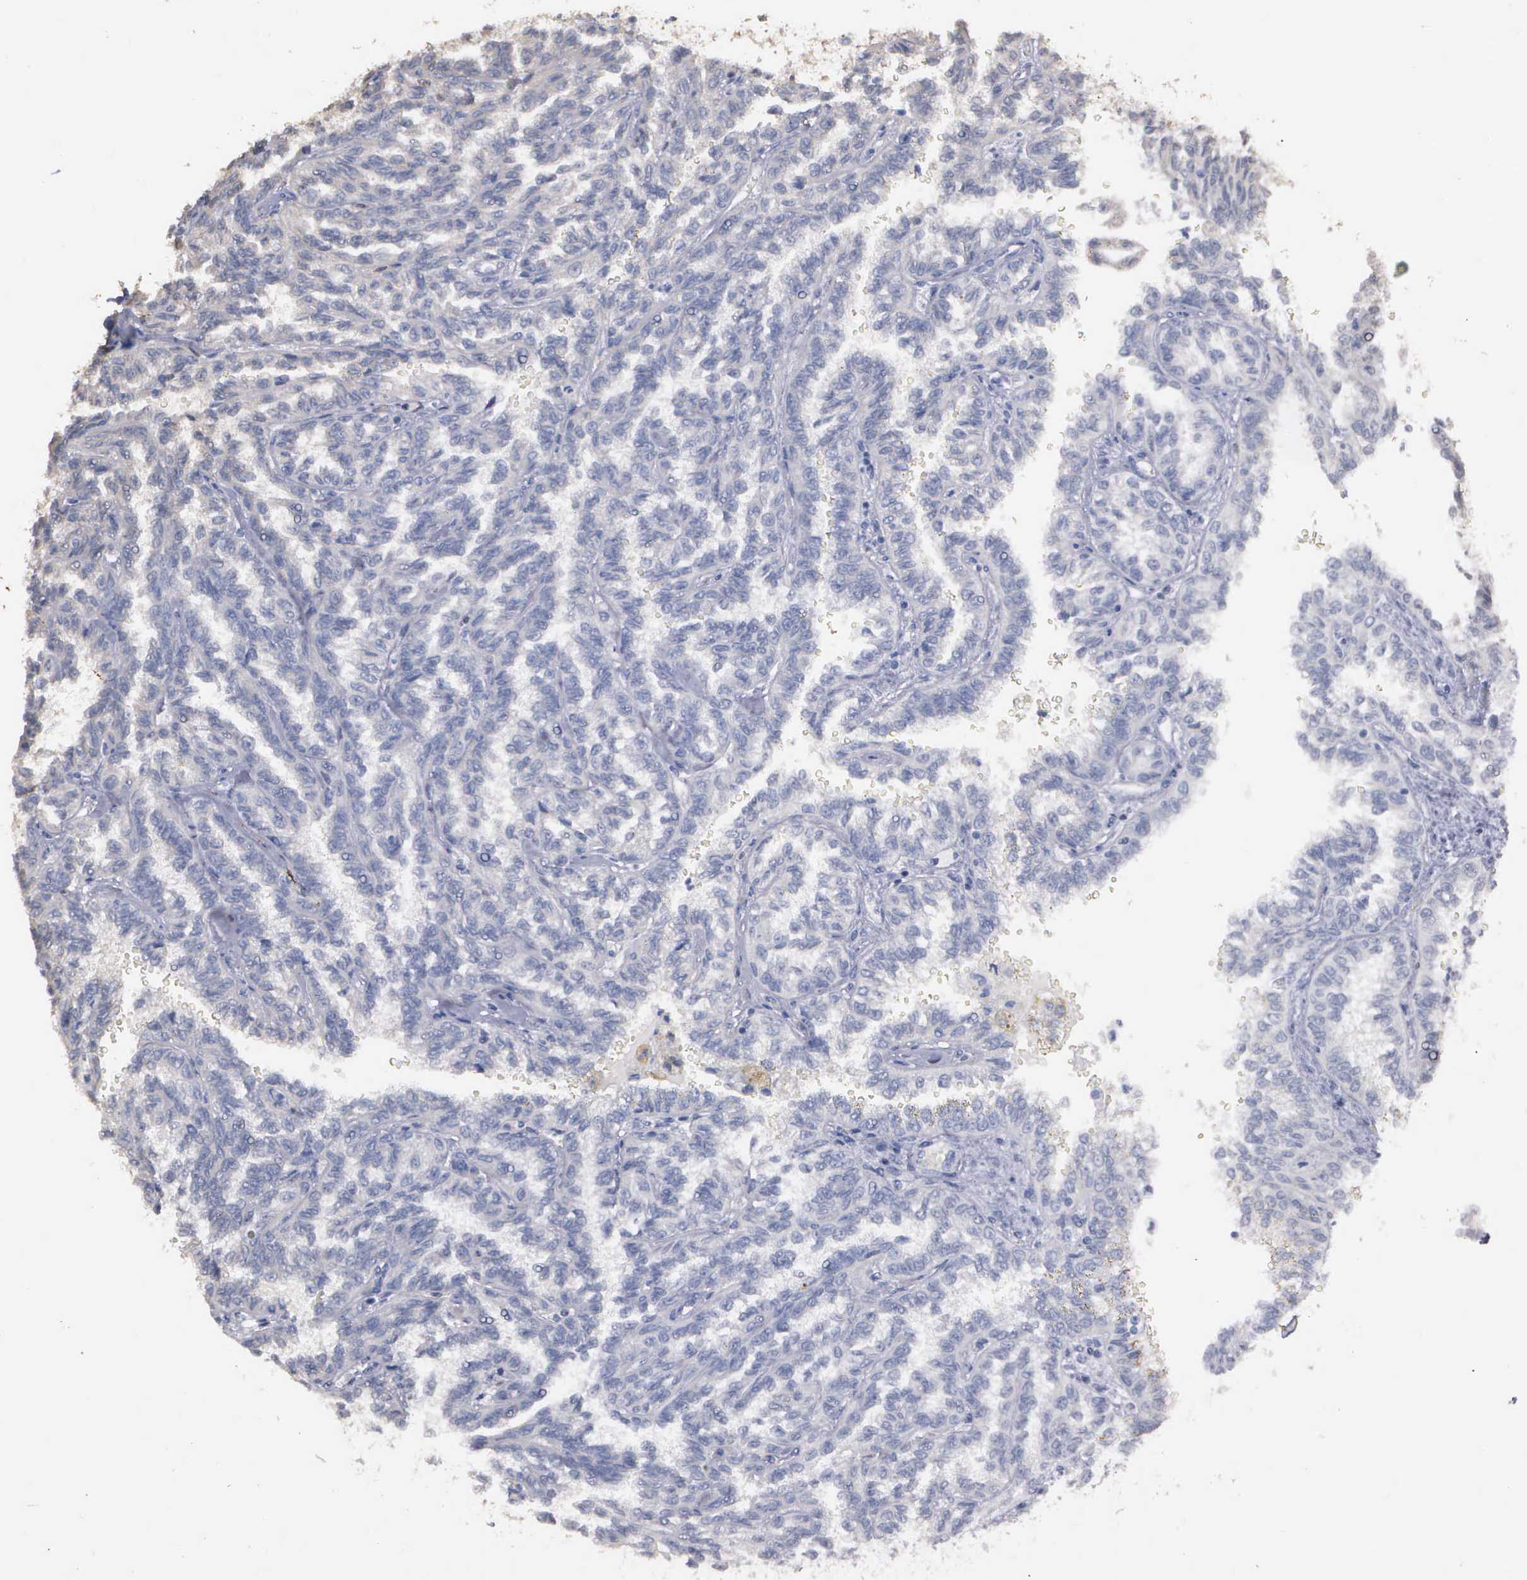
{"staining": {"intensity": "negative", "quantity": "none", "location": "none"}, "tissue": "renal cancer", "cell_type": "Tumor cells", "image_type": "cancer", "snomed": [{"axis": "morphology", "description": "Inflammation, NOS"}, {"axis": "morphology", "description": "Adenocarcinoma, NOS"}, {"axis": "topography", "description": "Kidney"}], "caption": "Protein analysis of renal cancer demonstrates no significant positivity in tumor cells.", "gene": "ENO3", "patient": {"sex": "male", "age": 68}}